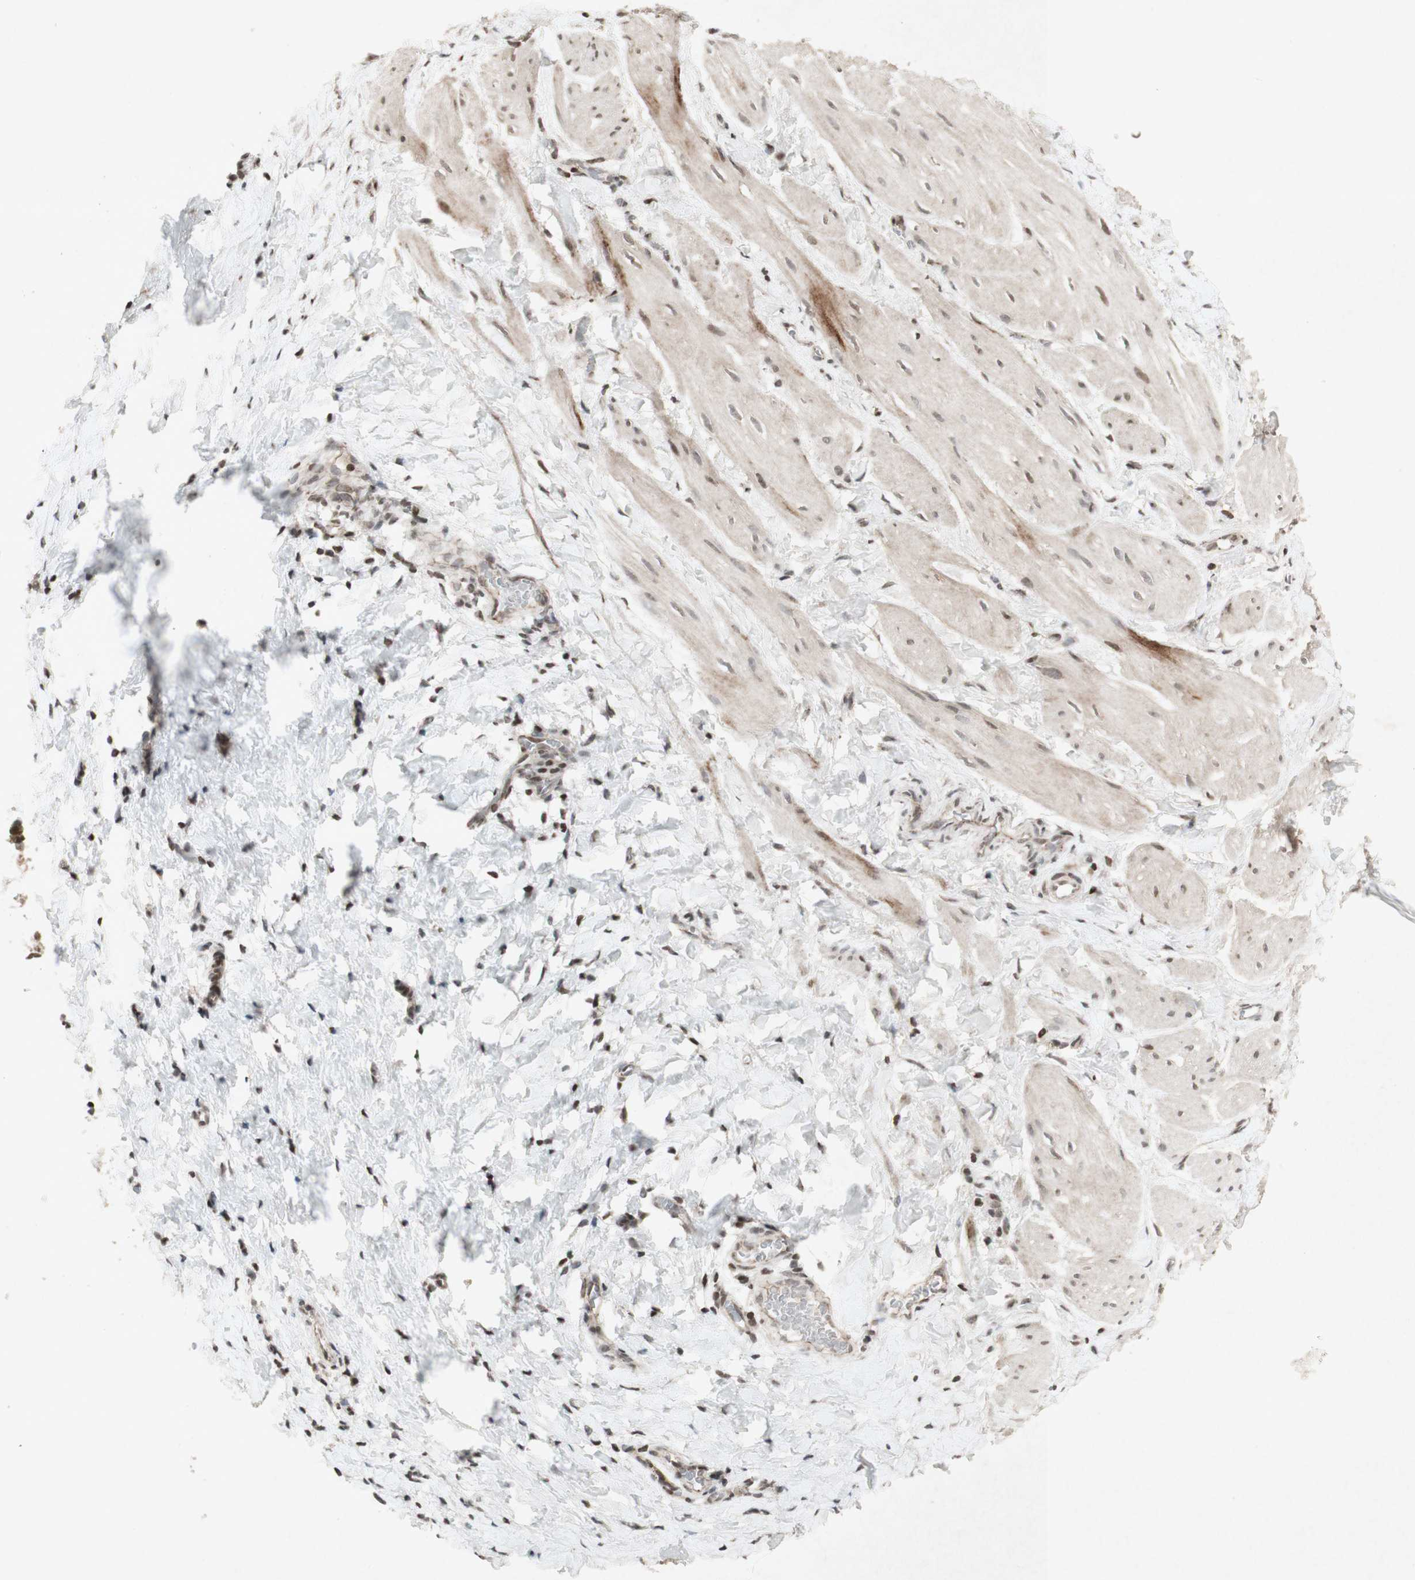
{"staining": {"intensity": "weak", "quantity": "25%-75%", "location": "cytoplasmic/membranous"}, "tissue": "smooth muscle", "cell_type": "Smooth muscle cells", "image_type": "normal", "snomed": [{"axis": "morphology", "description": "Normal tissue, NOS"}, {"axis": "topography", "description": "Smooth muscle"}], "caption": "Immunohistochemical staining of normal smooth muscle exhibits 25%-75% levels of weak cytoplasmic/membranous protein staining in about 25%-75% of smooth muscle cells. The staining was performed using DAB (3,3'-diaminobenzidine), with brown indicating positive protein expression. Nuclei are stained blue with hematoxylin.", "gene": "PLXNA1", "patient": {"sex": "male", "age": 16}}